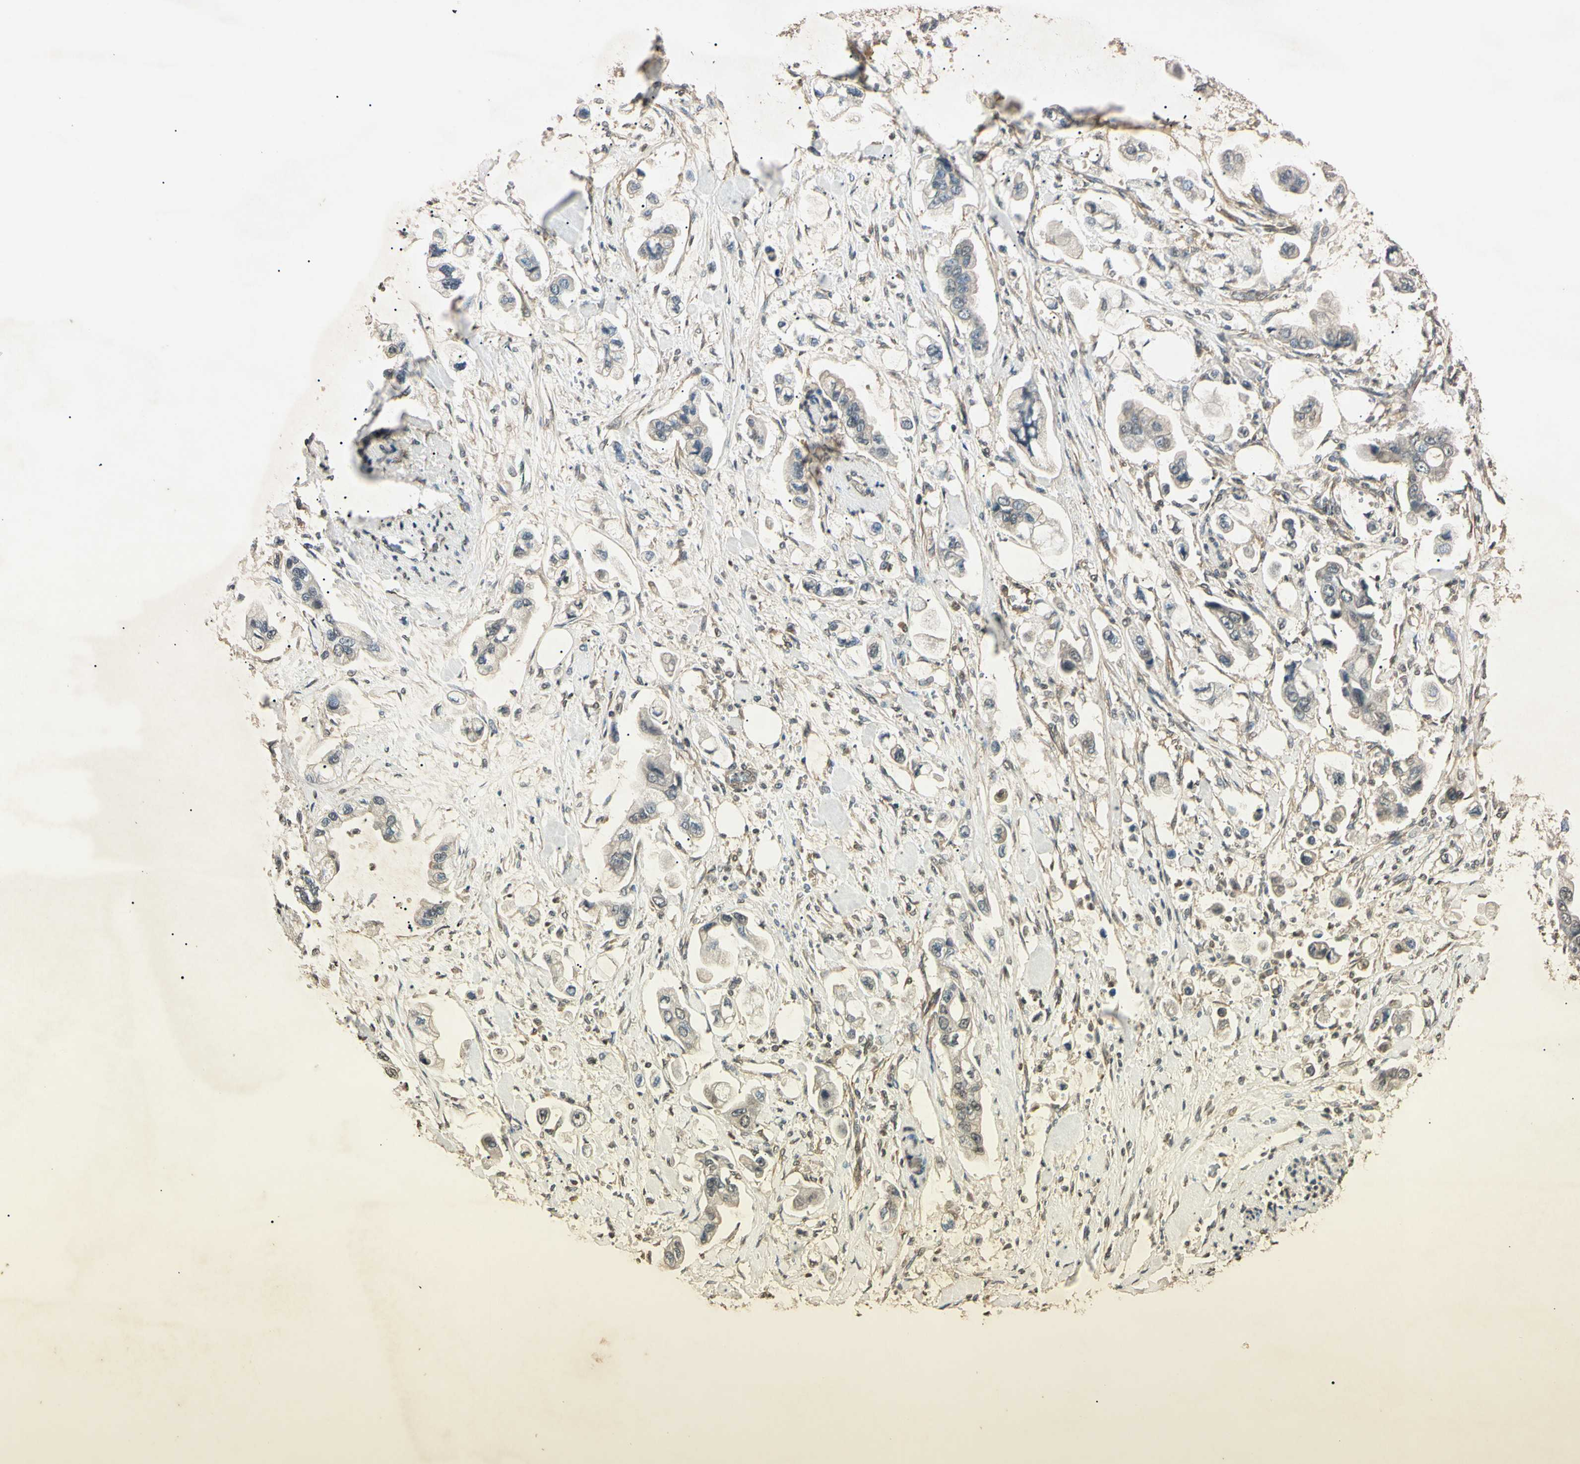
{"staining": {"intensity": "weak", "quantity": "<25%", "location": "cytoplasmic/membranous"}, "tissue": "stomach cancer", "cell_type": "Tumor cells", "image_type": "cancer", "snomed": [{"axis": "morphology", "description": "Adenocarcinoma, NOS"}, {"axis": "topography", "description": "Stomach"}], "caption": "Immunohistochemistry image of neoplastic tissue: human adenocarcinoma (stomach) stained with DAB (3,3'-diaminobenzidine) exhibits no significant protein staining in tumor cells.", "gene": "EPN1", "patient": {"sex": "male", "age": 62}}